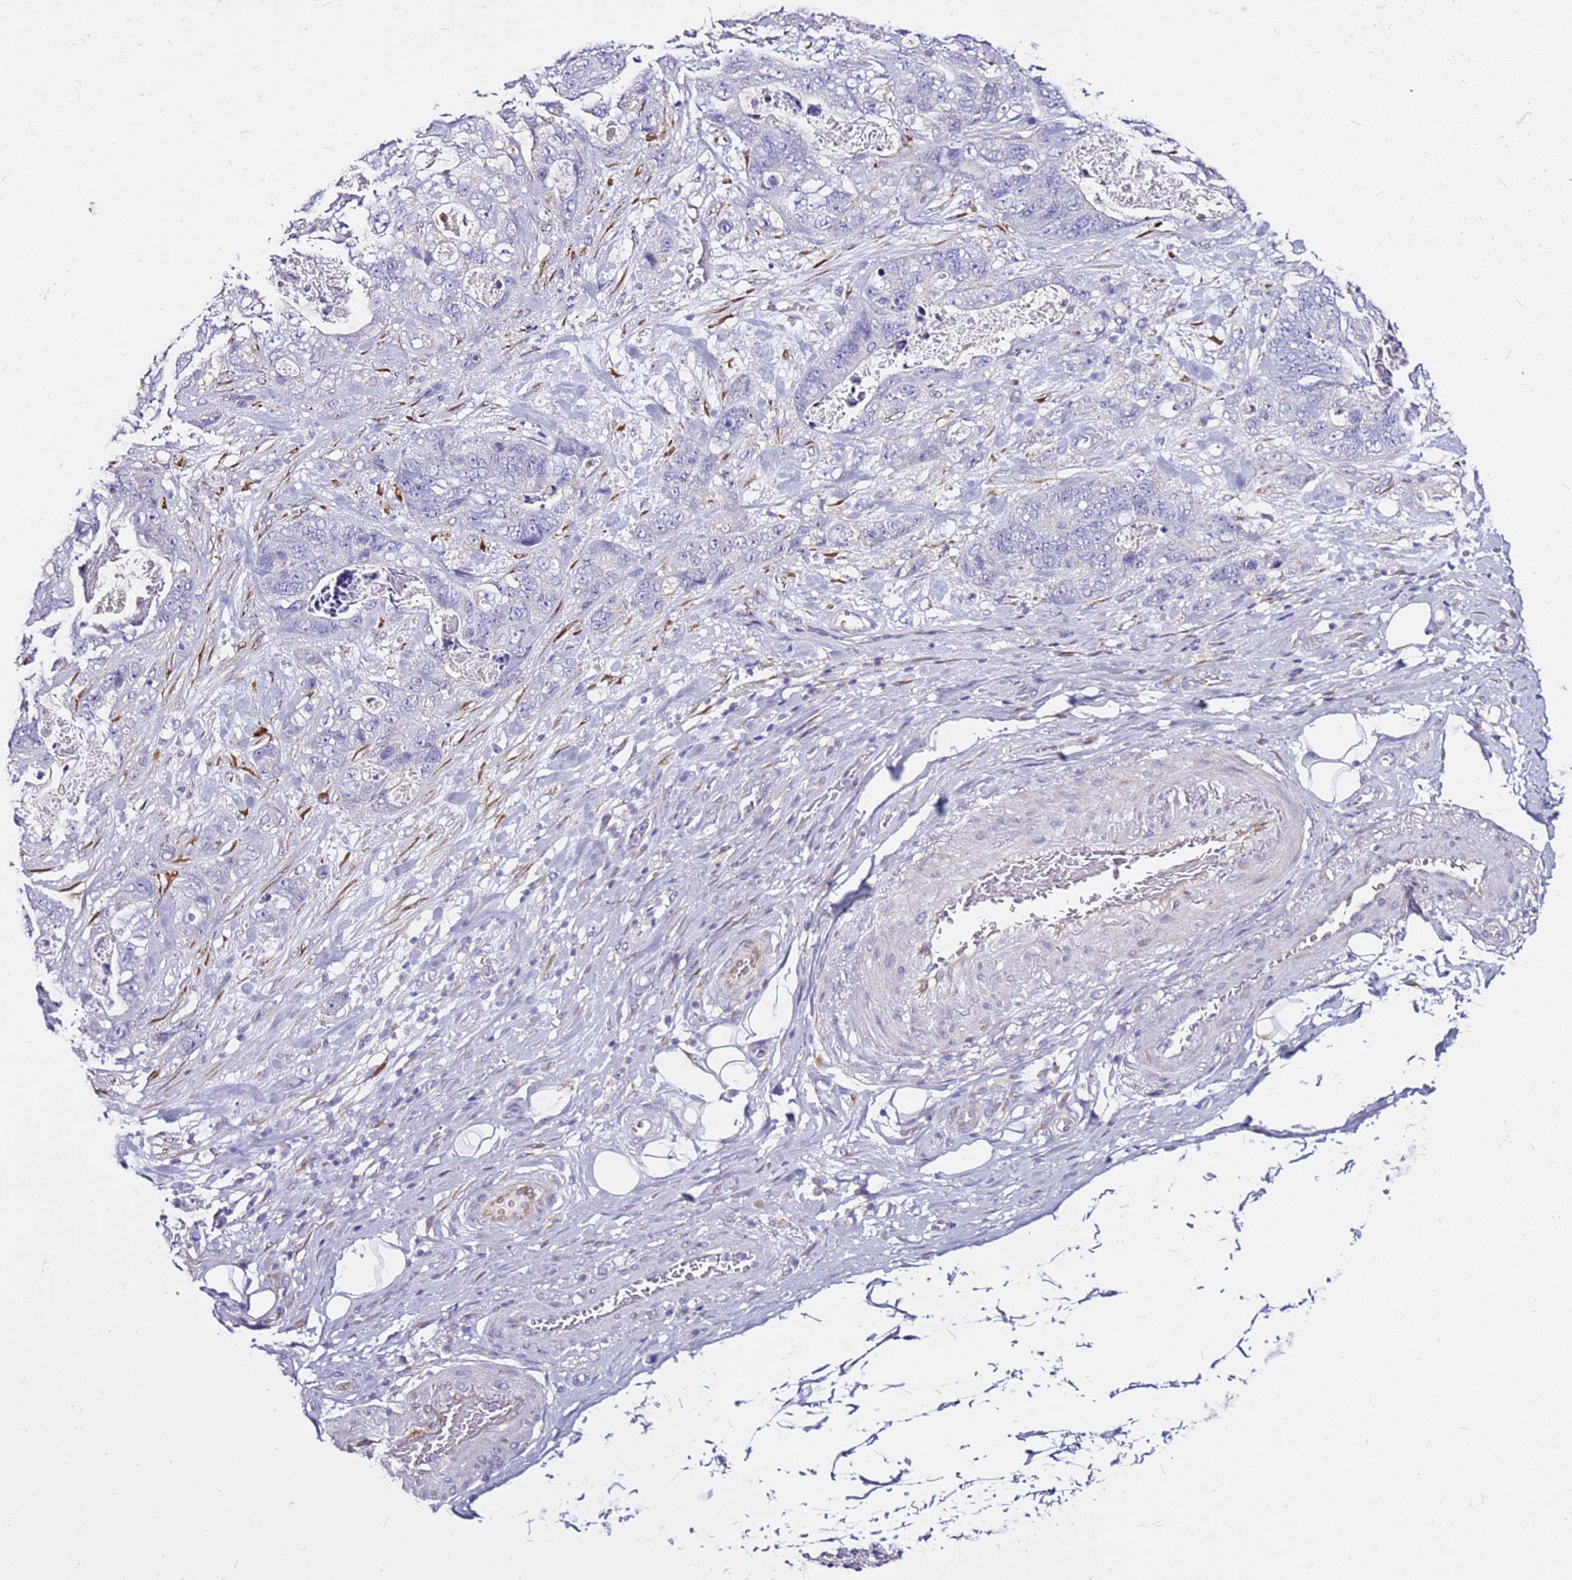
{"staining": {"intensity": "negative", "quantity": "none", "location": "none"}, "tissue": "stomach cancer", "cell_type": "Tumor cells", "image_type": "cancer", "snomed": [{"axis": "morphology", "description": "Normal tissue, NOS"}, {"axis": "morphology", "description": "Adenocarcinoma, NOS"}, {"axis": "topography", "description": "Stomach"}], "caption": "Stomach cancer was stained to show a protein in brown. There is no significant expression in tumor cells.", "gene": "CASD1", "patient": {"sex": "female", "age": 89}}